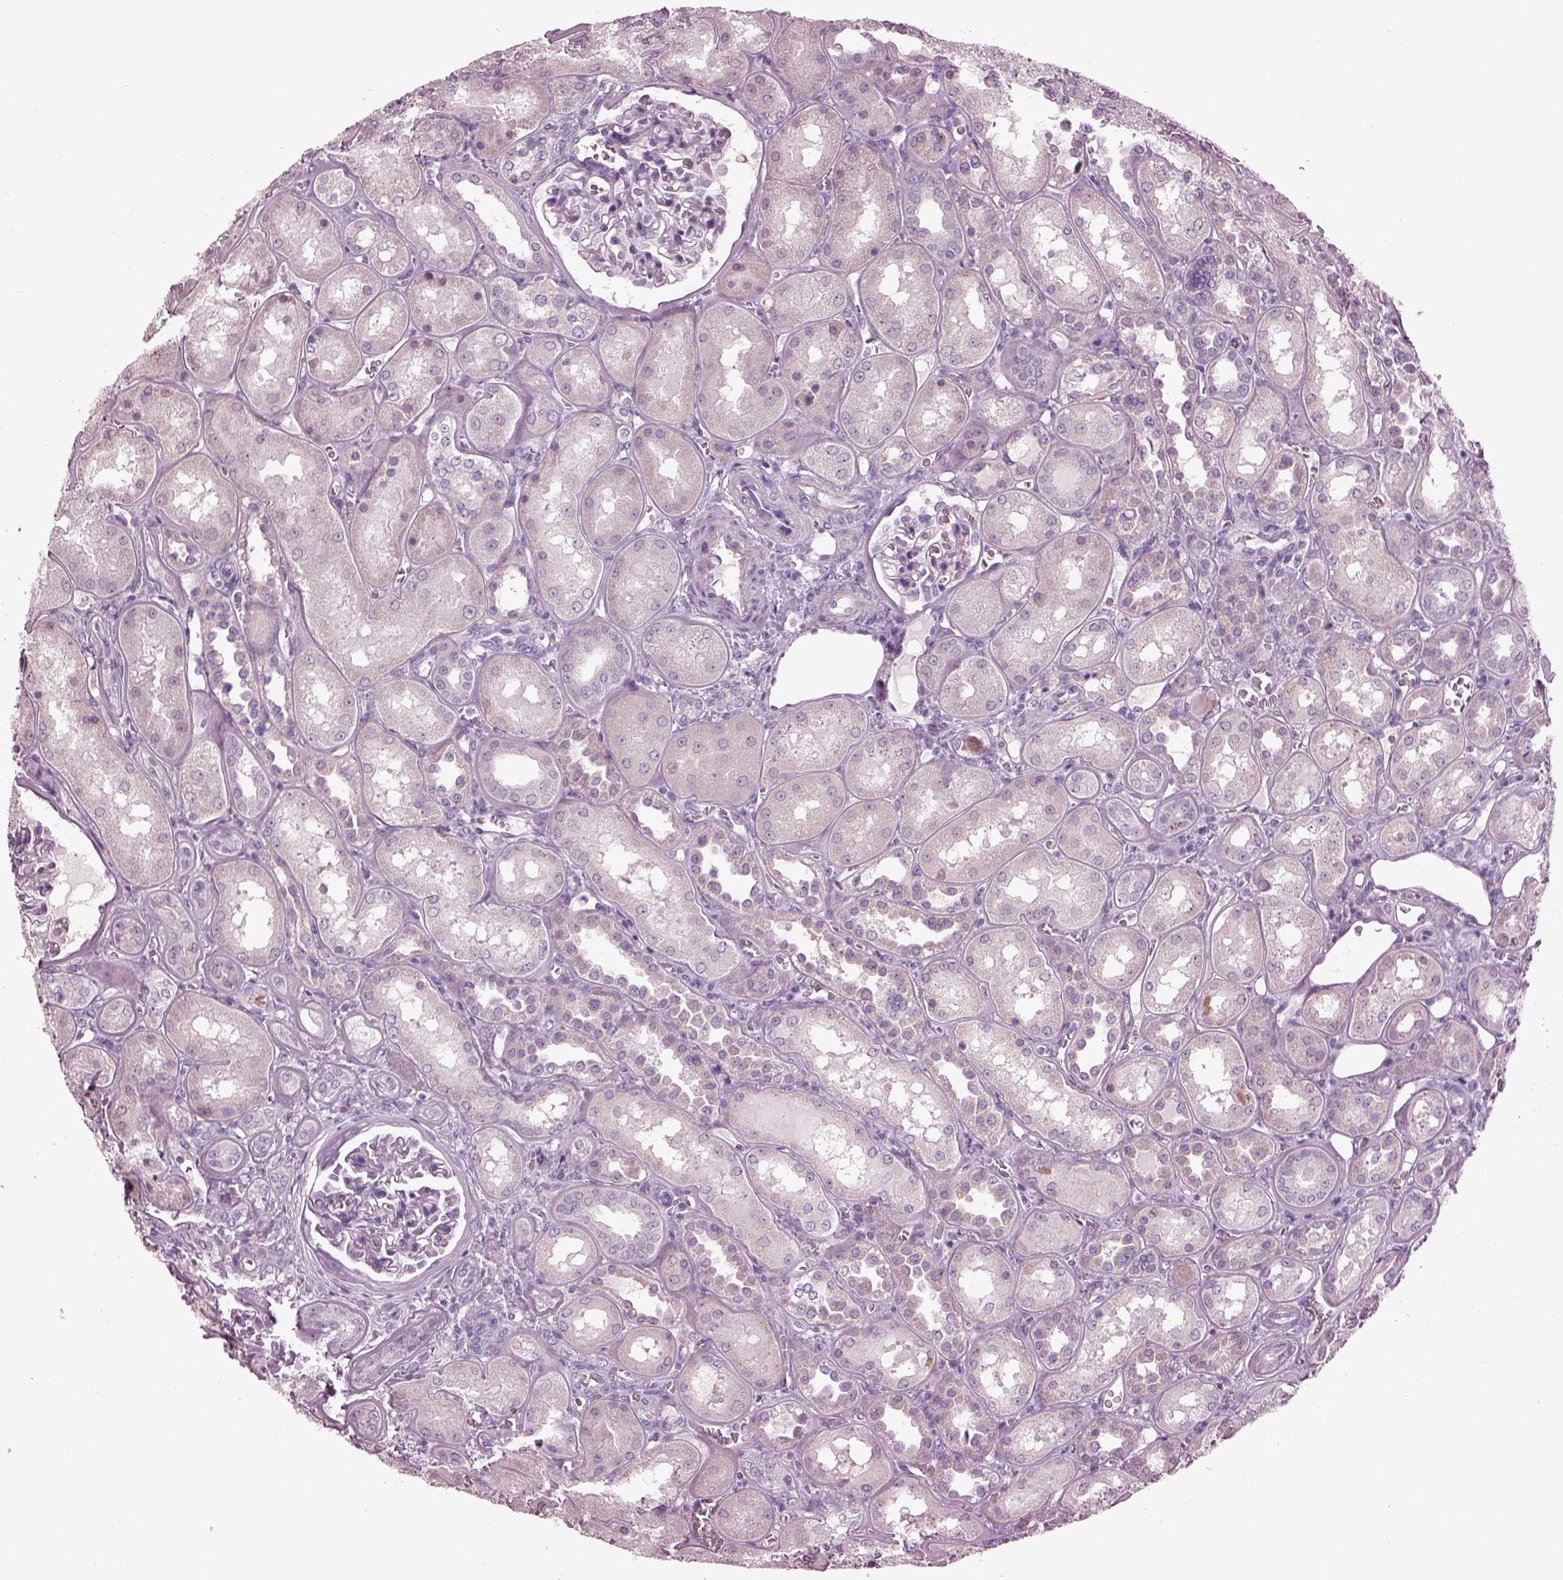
{"staining": {"intensity": "negative", "quantity": "none", "location": "none"}, "tissue": "kidney", "cell_type": "Cells in glomeruli", "image_type": "normal", "snomed": [{"axis": "morphology", "description": "Normal tissue, NOS"}, {"axis": "topography", "description": "Kidney"}], "caption": "Immunohistochemistry (IHC) of benign human kidney displays no expression in cells in glomeruli.", "gene": "CYLC1", "patient": {"sex": "male", "age": 73}}